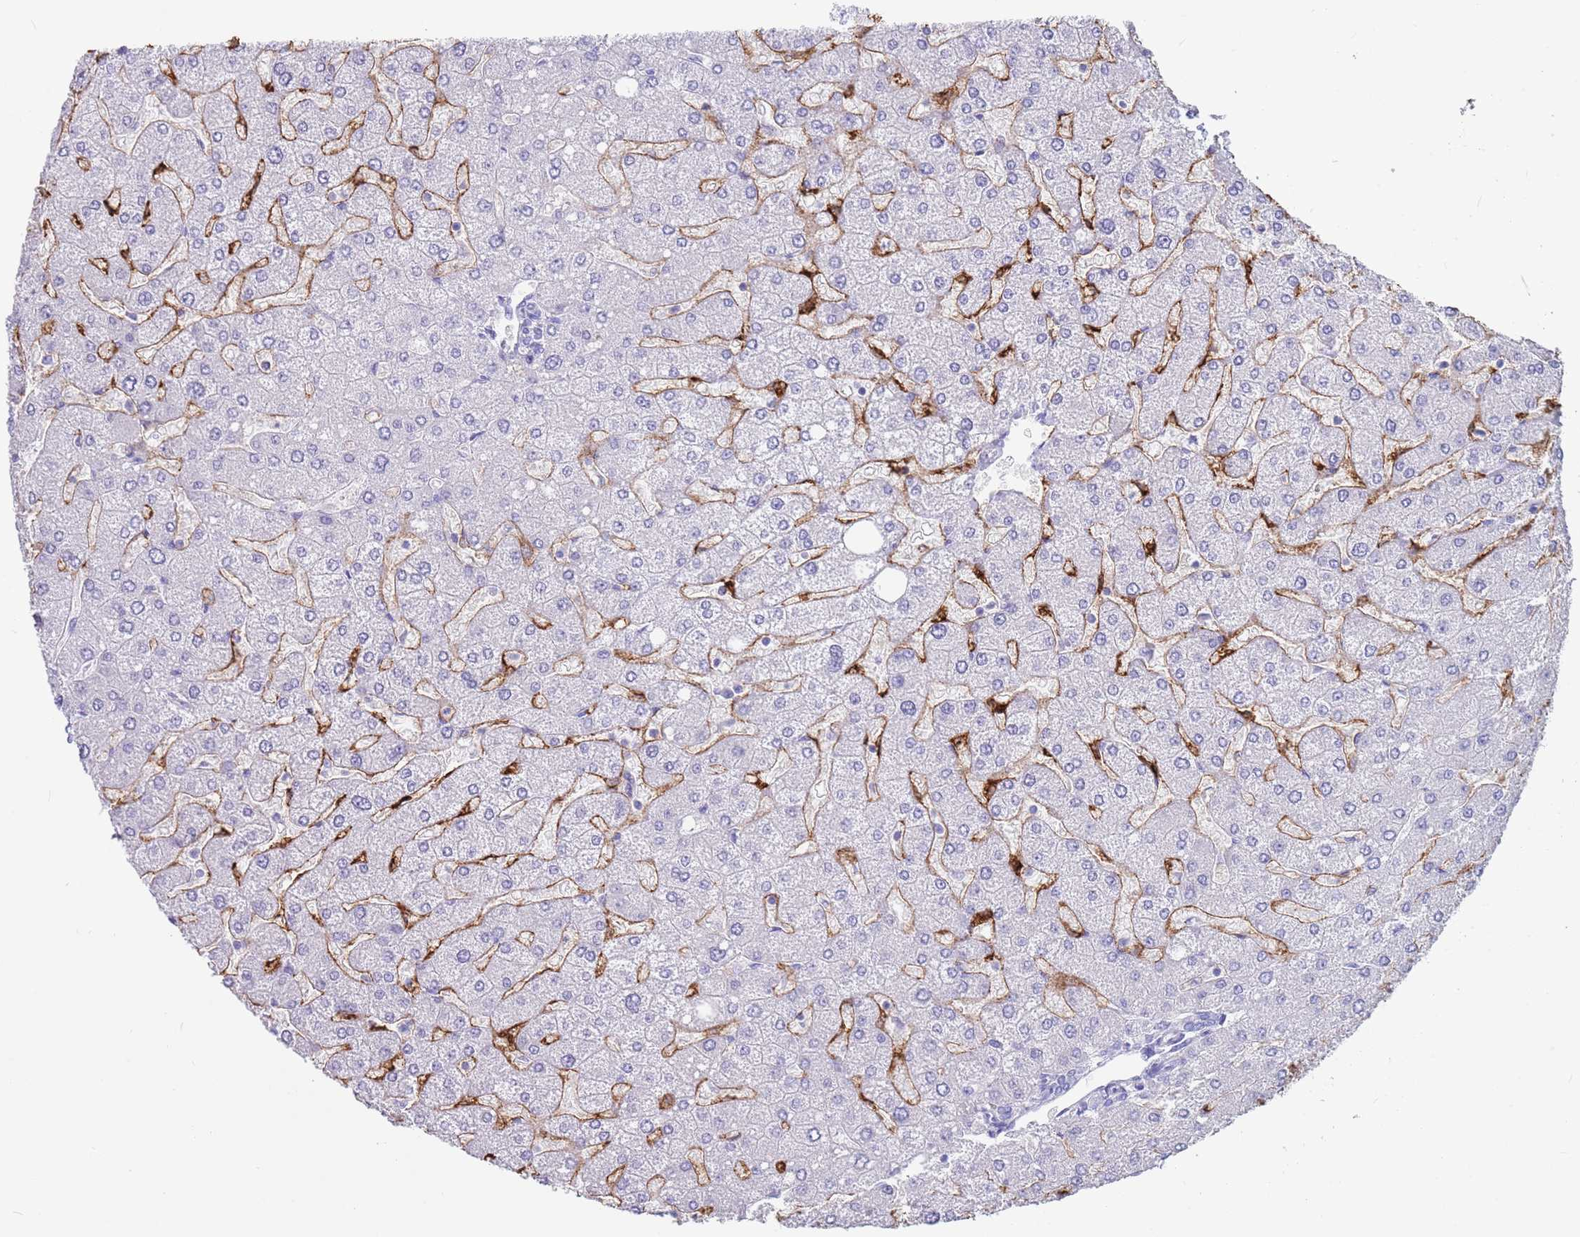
{"staining": {"intensity": "negative", "quantity": "none", "location": "none"}, "tissue": "liver", "cell_type": "Cholangiocytes", "image_type": "normal", "snomed": [{"axis": "morphology", "description": "Normal tissue, NOS"}, {"axis": "topography", "description": "Liver"}], "caption": "This is an immunohistochemistry image of normal liver. There is no positivity in cholangiocytes.", "gene": "CPXM2", "patient": {"sex": "male", "age": 55}}